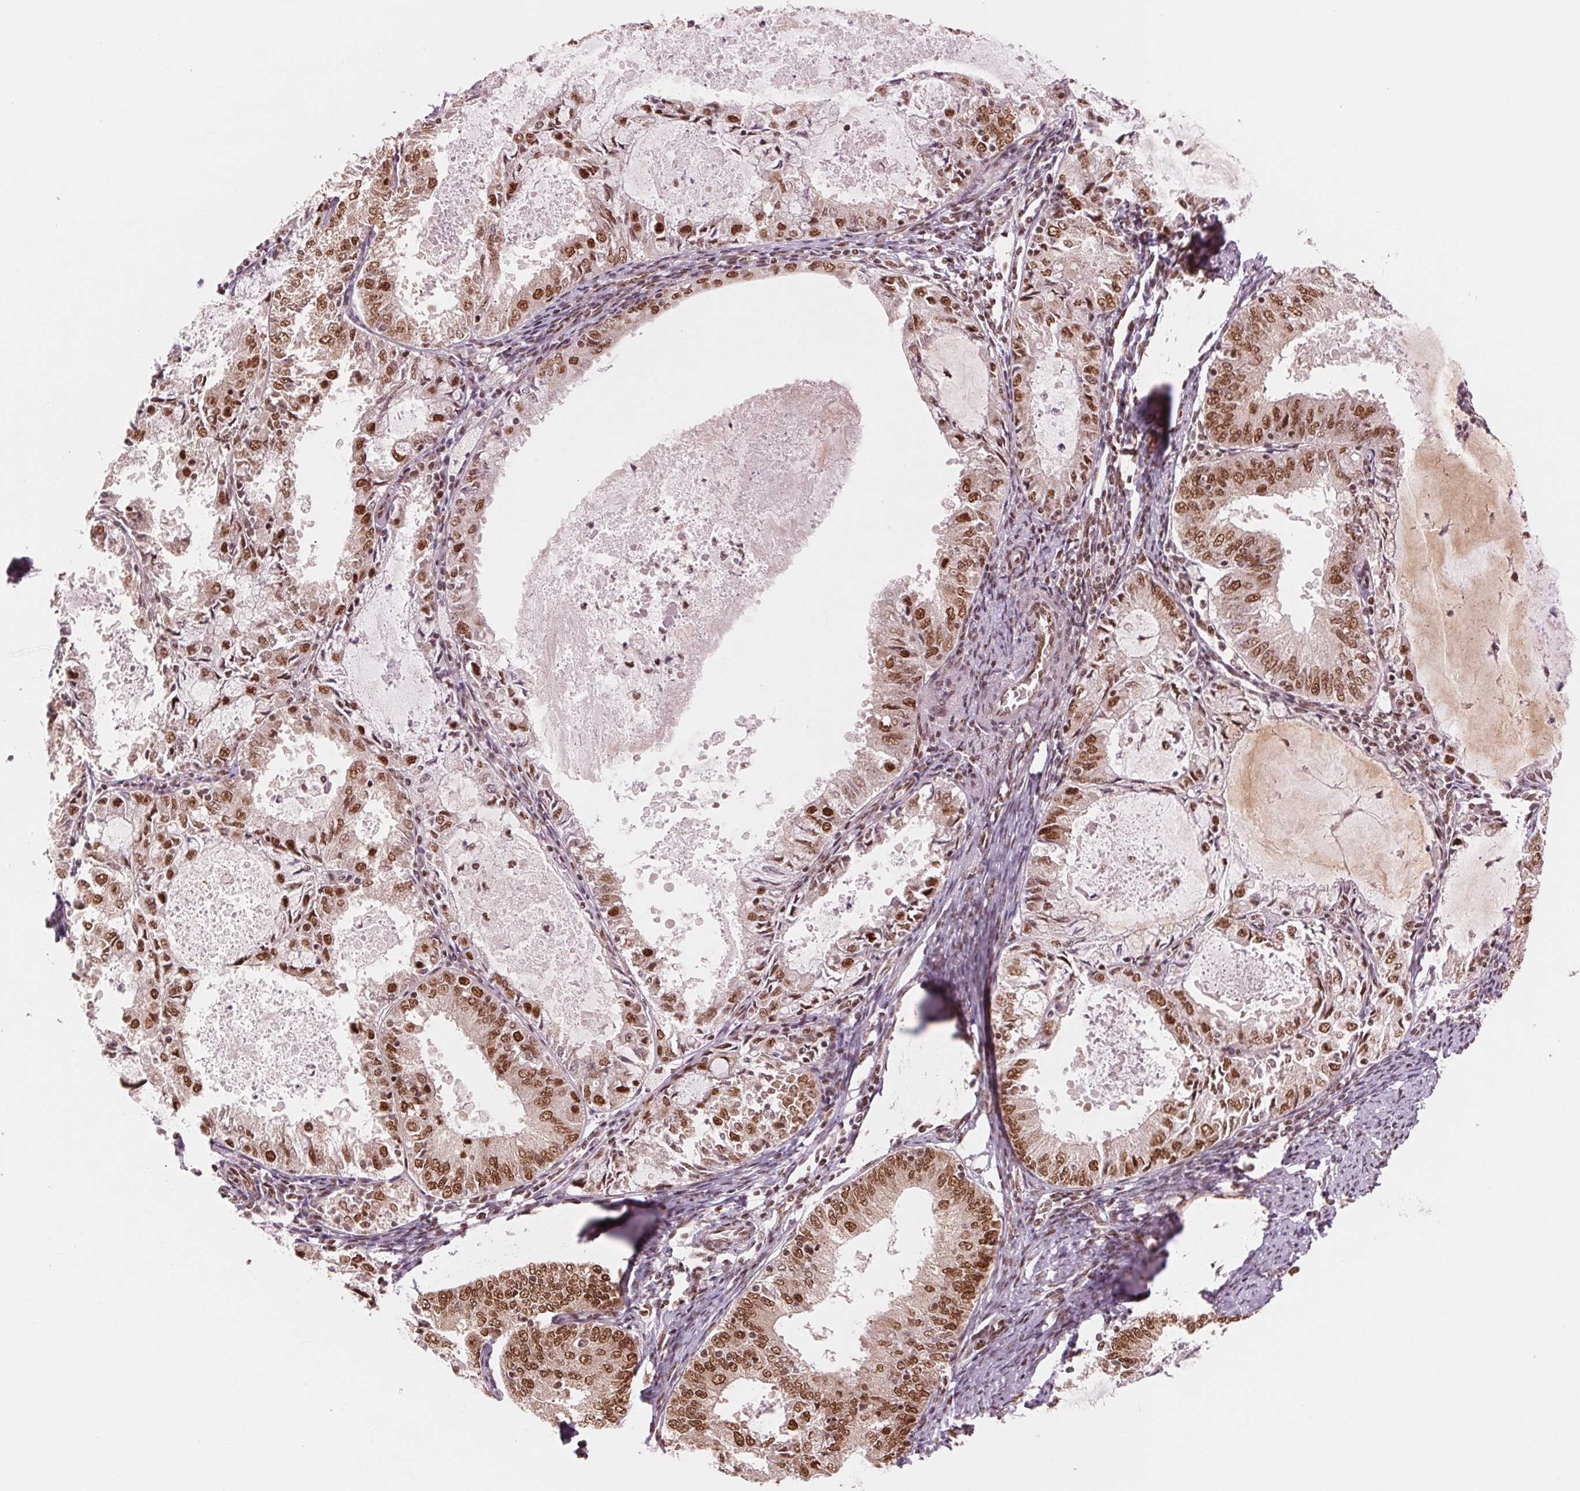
{"staining": {"intensity": "moderate", "quantity": ">75%", "location": "nuclear"}, "tissue": "endometrial cancer", "cell_type": "Tumor cells", "image_type": "cancer", "snomed": [{"axis": "morphology", "description": "Adenocarcinoma, NOS"}, {"axis": "topography", "description": "Endometrium"}], "caption": "An image of human adenocarcinoma (endometrial) stained for a protein shows moderate nuclear brown staining in tumor cells.", "gene": "TTLL9", "patient": {"sex": "female", "age": 57}}